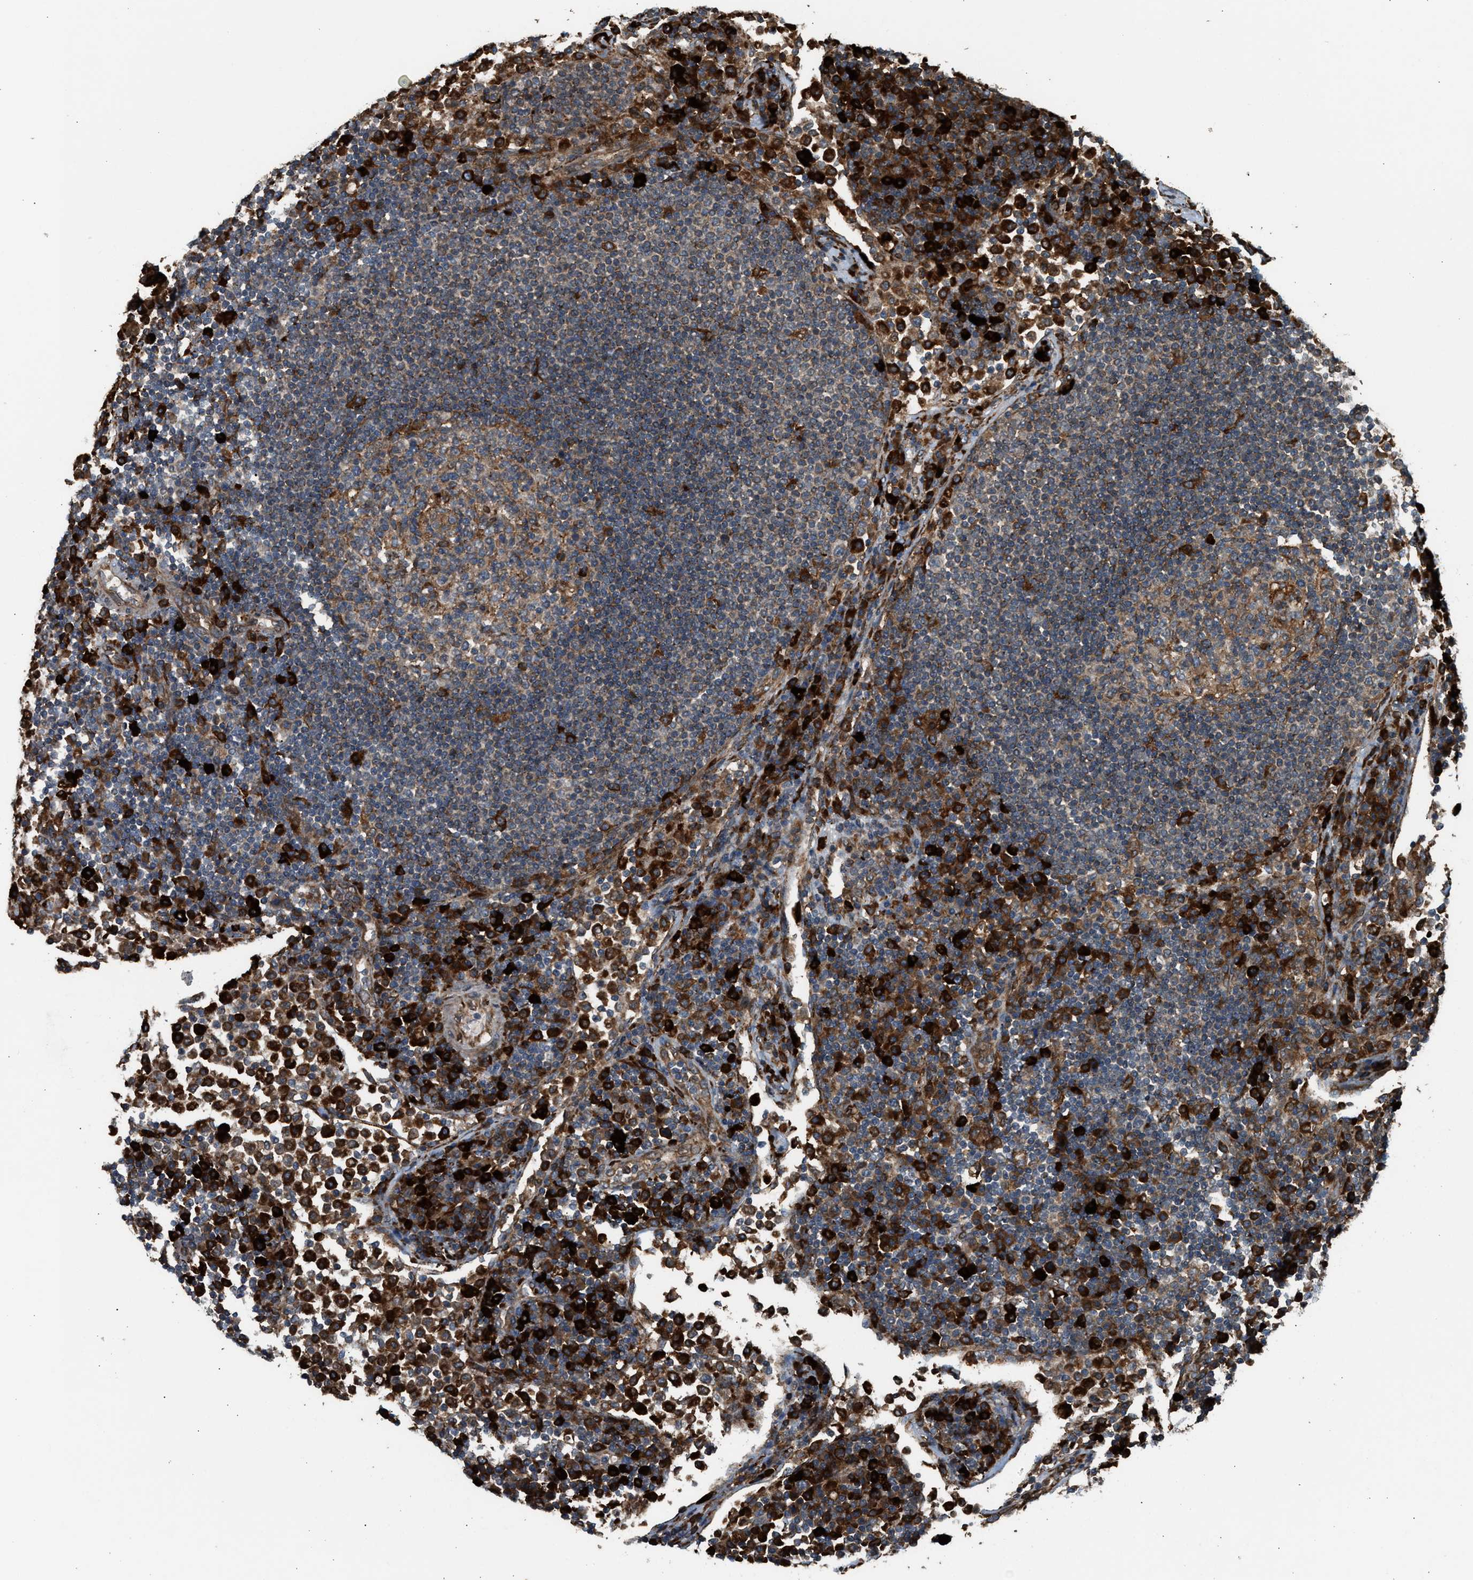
{"staining": {"intensity": "moderate", "quantity": ">75%", "location": "cytoplasmic/membranous"}, "tissue": "lymph node", "cell_type": "Germinal center cells", "image_type": "normal", "snomed": [{"axis": "morphology", "description": "Normal tissue, NOS"}, {"axis": "topography", "description": "Lymph node"}], "caption": "IHC photomicrograph of benign lymph node stained for a protein (brown), which exhibits medium levels of moderate cytoplasmic/membranous expression in approximately >75% of germinal center cells.", "gene": "BAIAP2L1", "patient": {"sex": "female", "age": 53}}